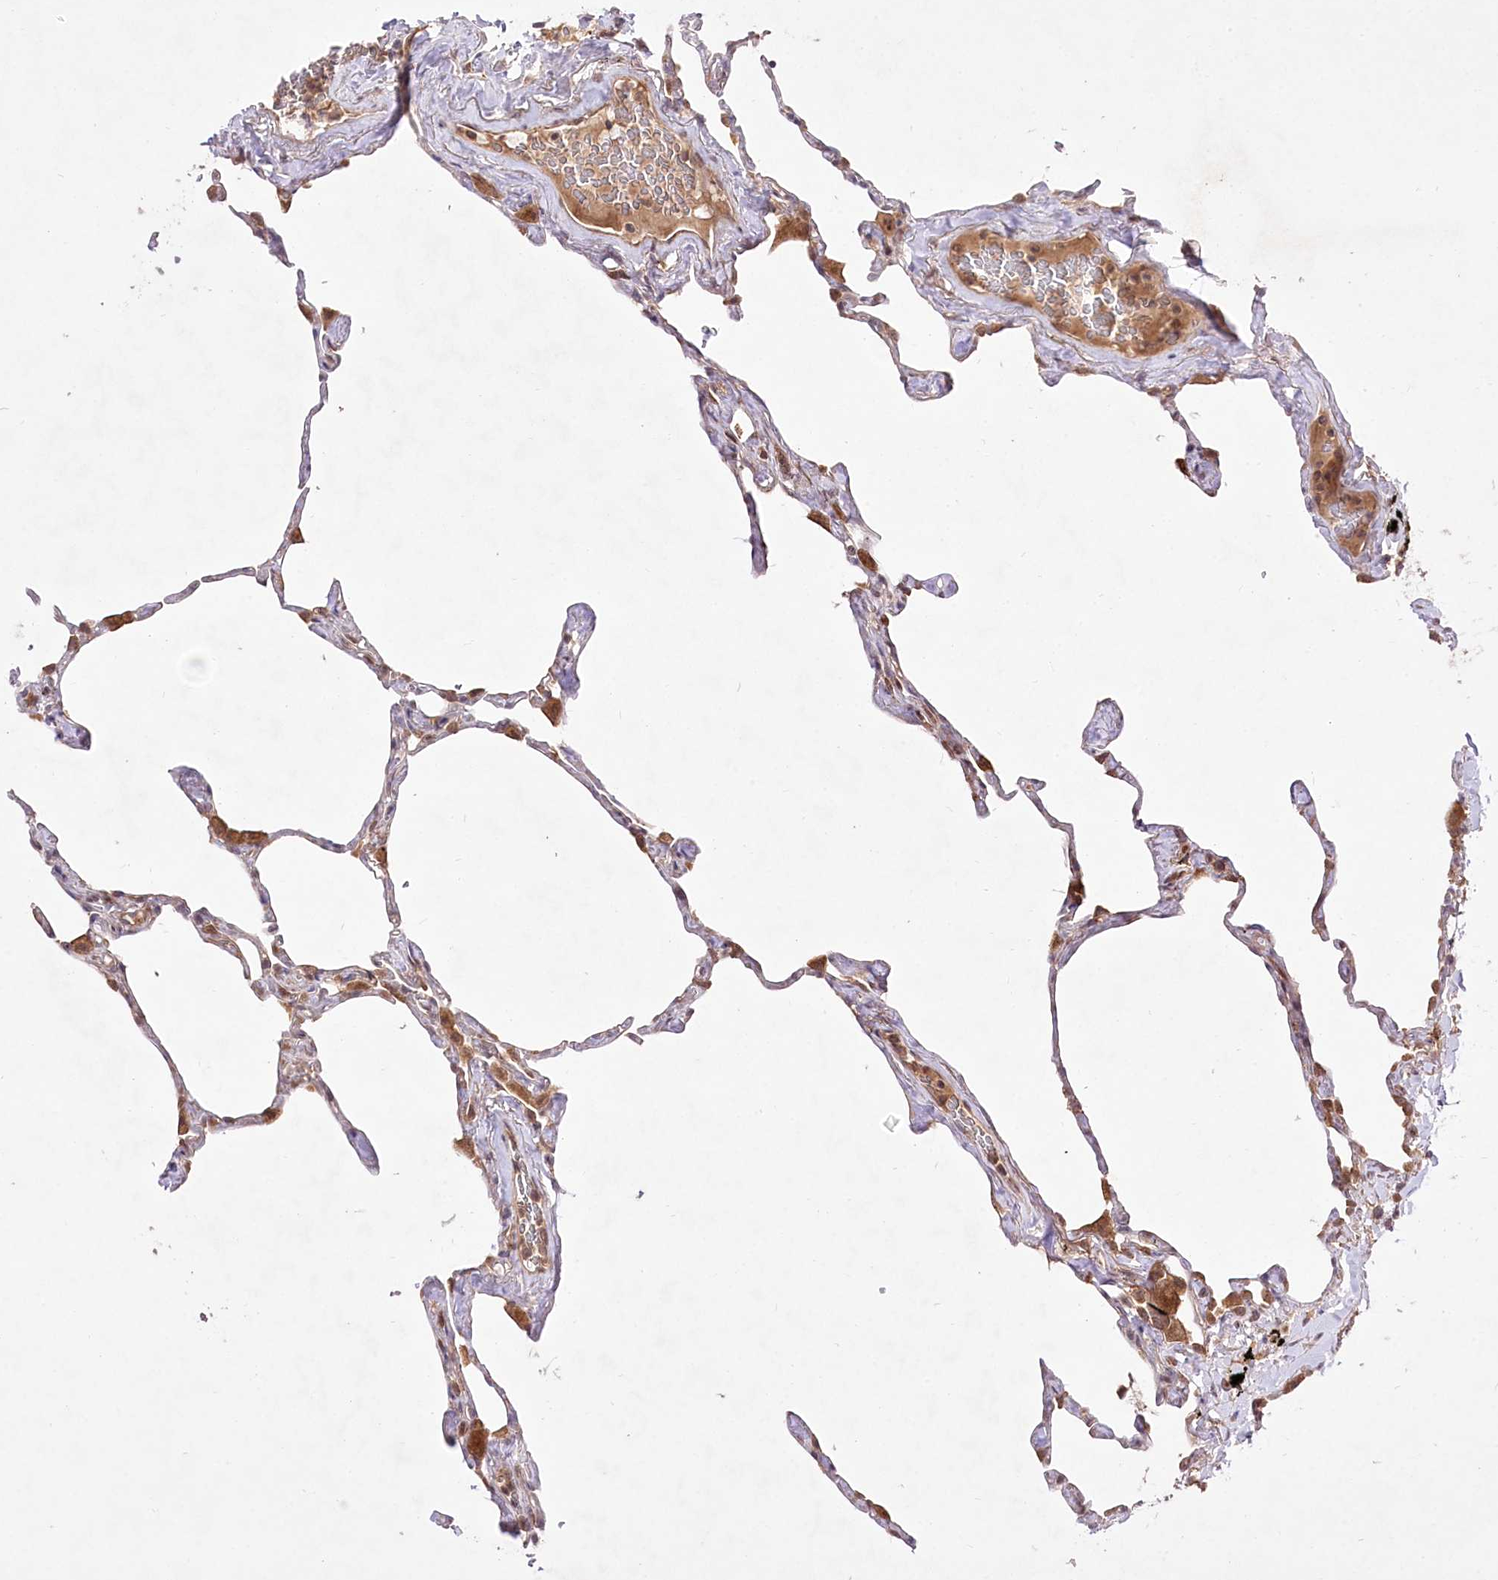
{"staining": {"intensity": "weak", "quantity": "25%-75%", "location": "cytoplasmic/membranous"}, "tissue": "lung", "cell_type": "Alveolar cells", "image_type": "normal", "snomed": [{"axis": "morphology", "description": "Normal tissue, NOS"}, {"axis": "topography", "description": "Lung"}], "caption": "The immunohistochemical stain highlights weak cytoplasmic/membranous staining in alveolar cells of unremarkable lung. (Brightfield microscopy of DAB IHC at high magnification).", "gene": "HELT", "patient": {"sex": "male", "age": 65}}